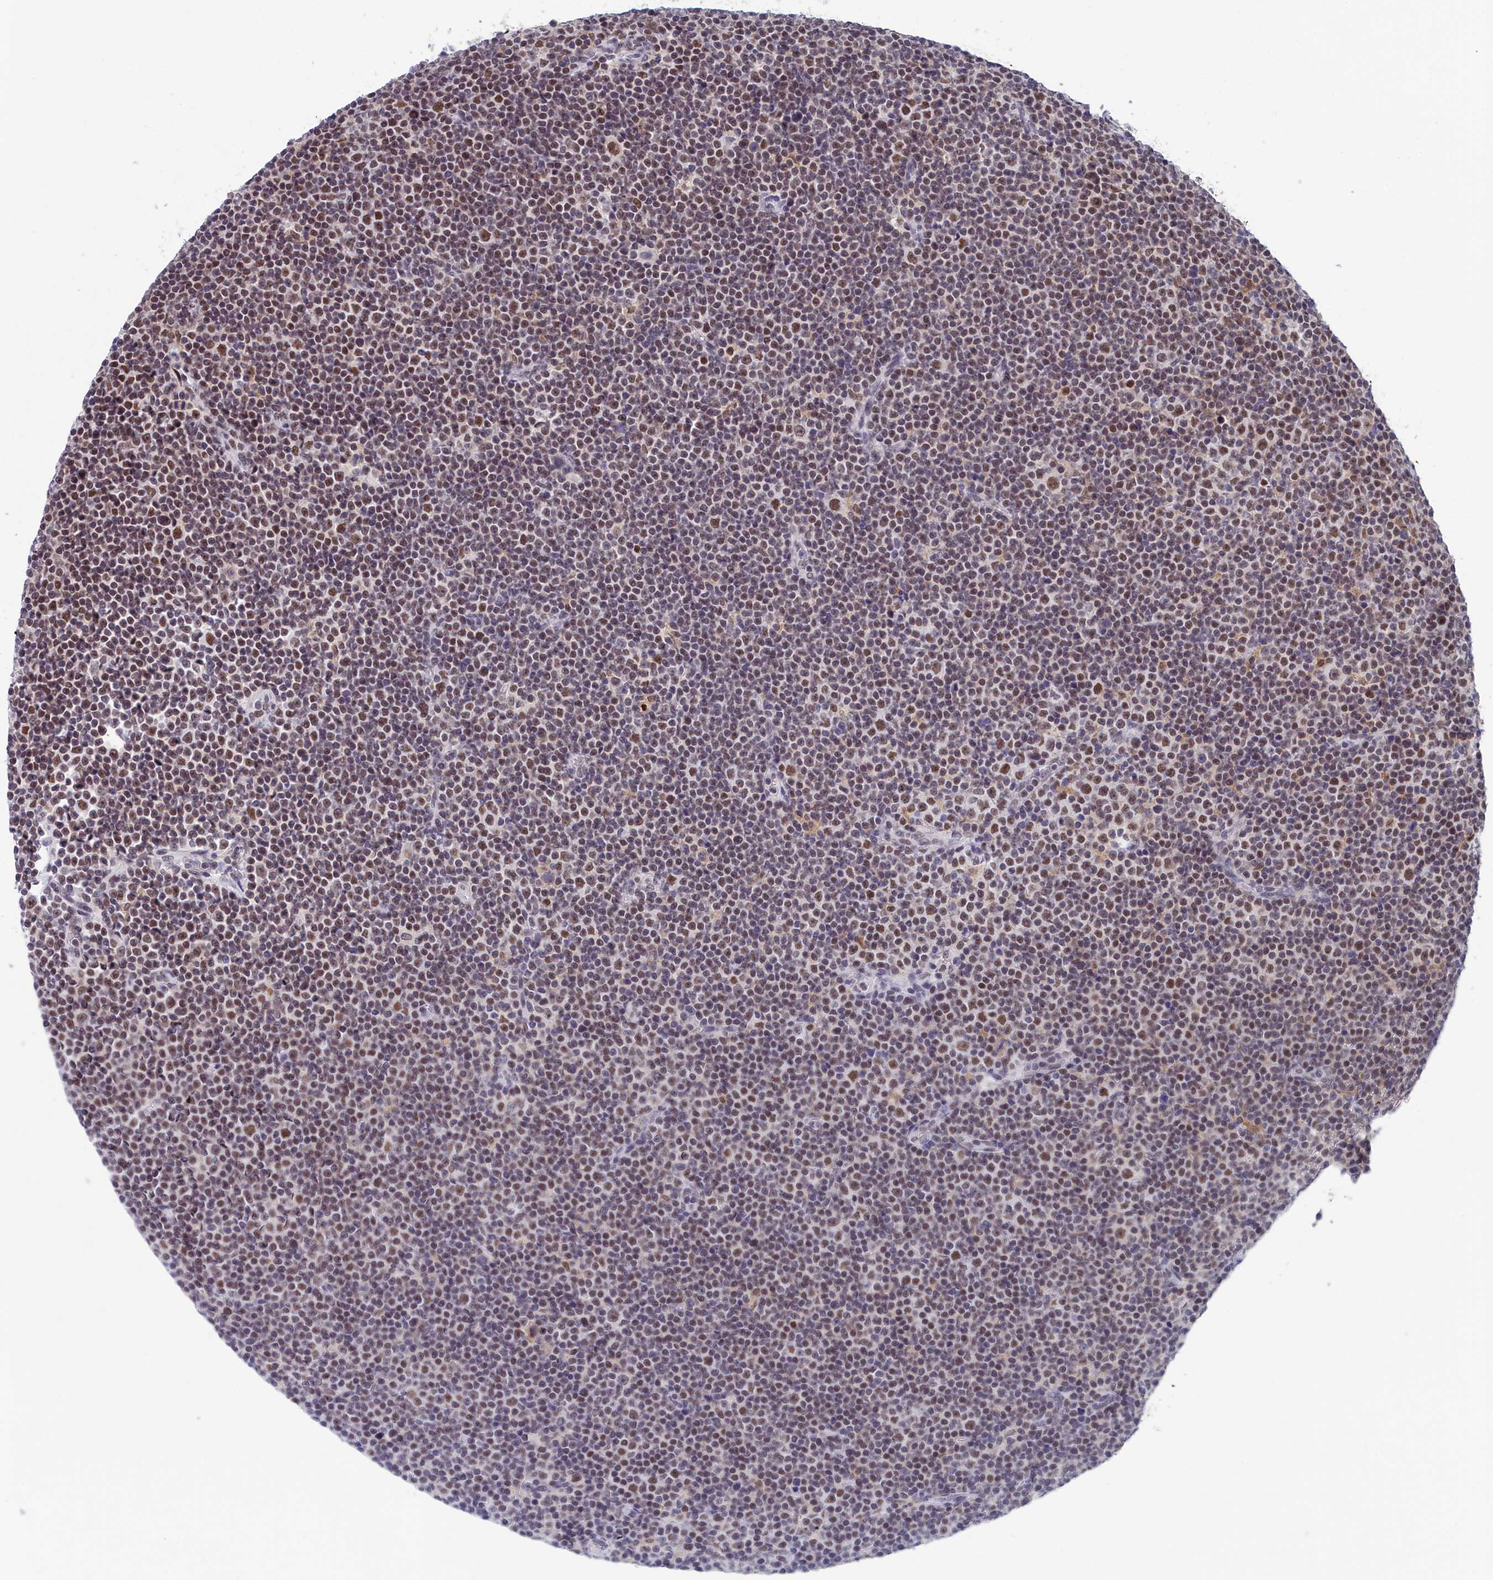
{"staining": {"intensity": "moderate", "quantity": "25%-75%", "location": "nuclear"}, "tissue": "lymphoma", "cell_type": "Tumor cells", "image_type": "cancer", "snomed": [{"axis": "morphology", "description": "Malignant lymphoma, non-Hodgkin's type, Low grade"}, {"axis": "topography", "description": "Lymph node"}], "caption": "Immunohistochemistry histopathology image of human low-grade malignant lymphoma, non-Hodgkin's type stained for a protein (brown), which displays medium levels of moderate nuclear staining in about 25%-75% of tumor cells.", "gene": "CCDC97", "patient": {"sex": "female", "age": 67}}